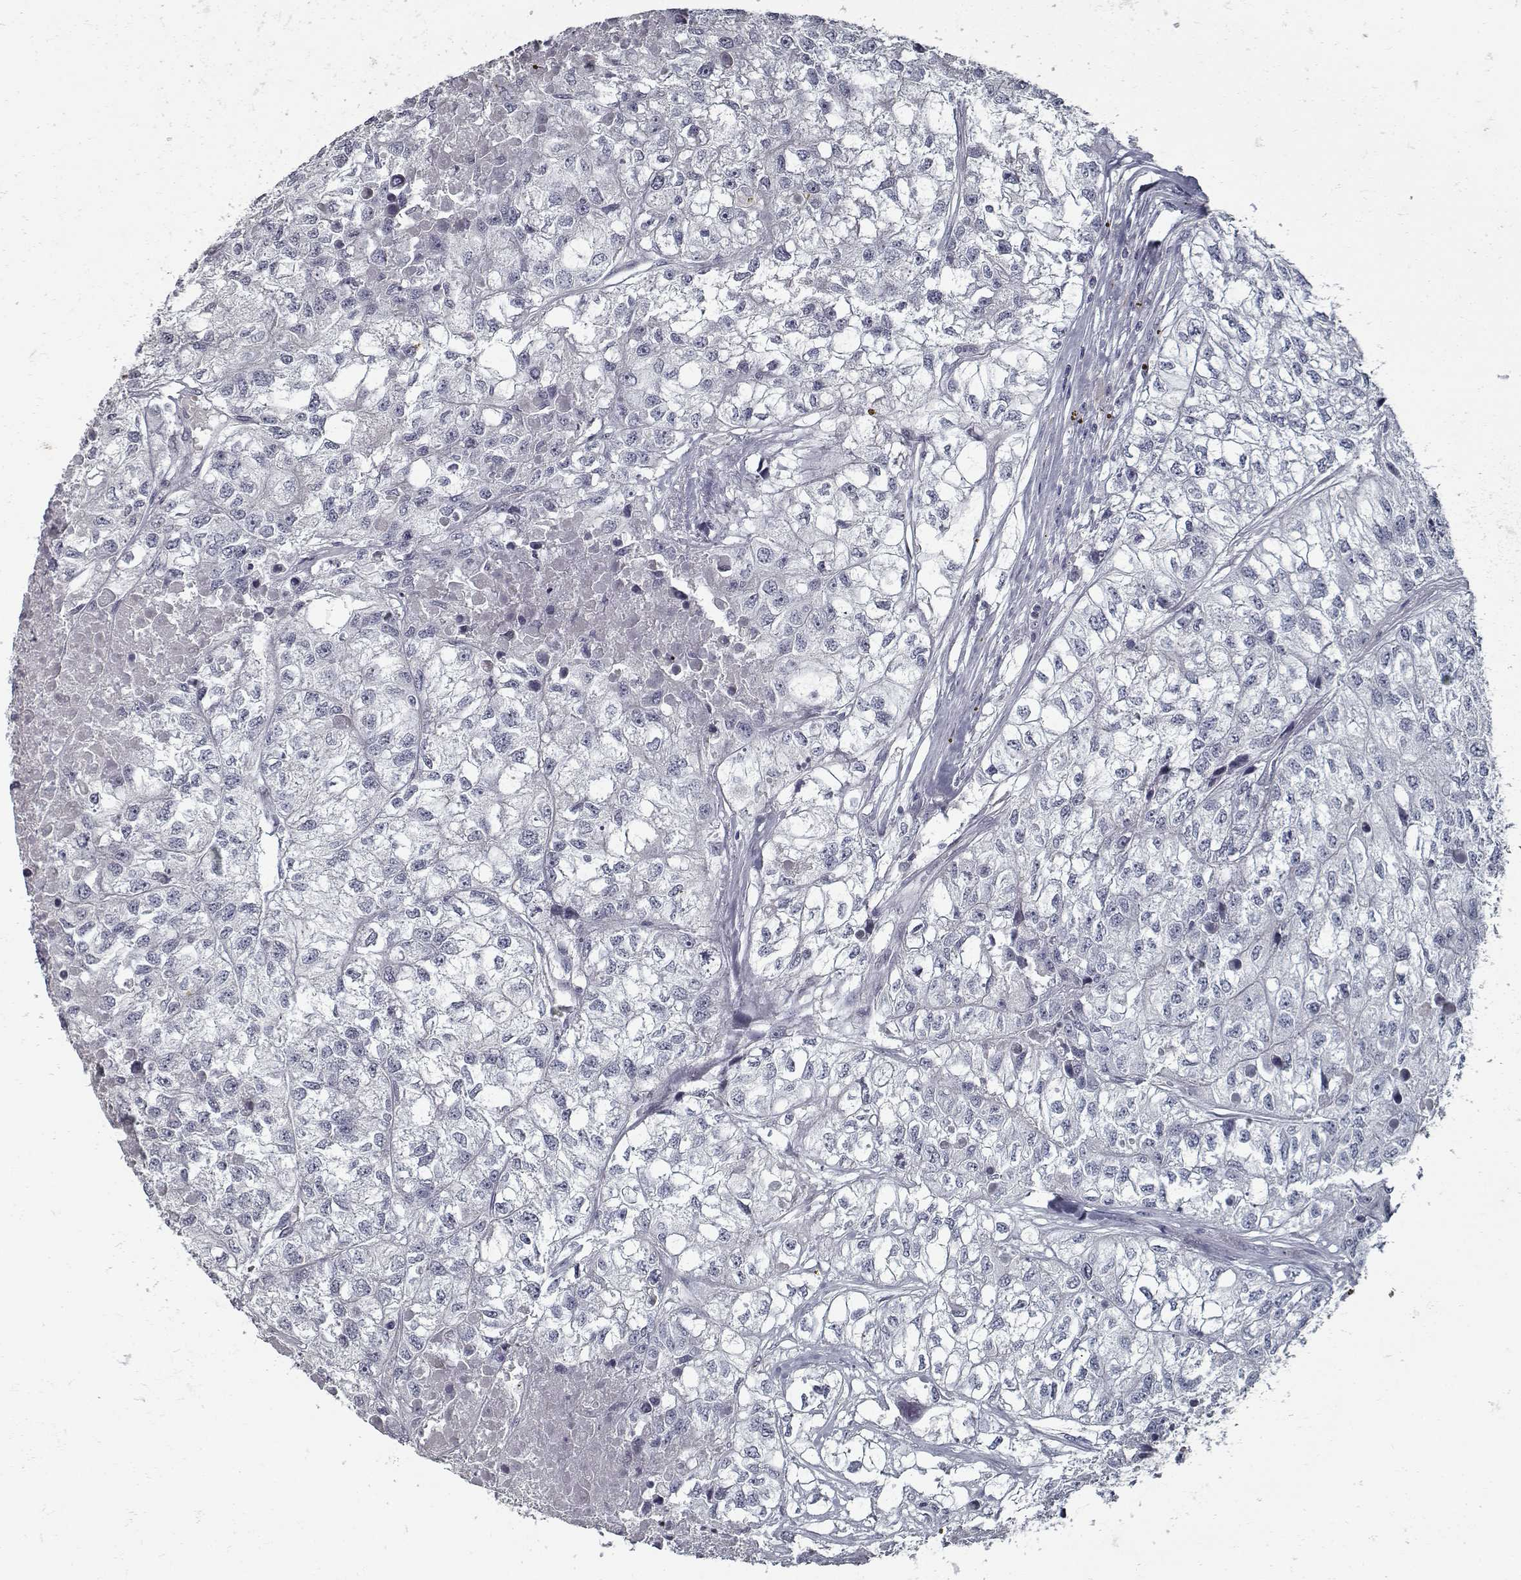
{"staining": {"intensity": "negative", "quantity": "none", "location": "none"}, "tissue": "renal cancer", "cell_type": "Tumor cells", "image_type": "cancer", "snomed": [{"axis": "morphology", "description": "Adenocarcinoma, NOS"}, {"axis": "topography", "description": "Kidney"}], "caption": "A high-resolution histopathology image shows immunohistochemistry staining of renal cancer (adenocarcinoma), which shows no significant staining in tumor cells.", "gene": "GAD2", "patient": {"sex": "male", "age": 56}}